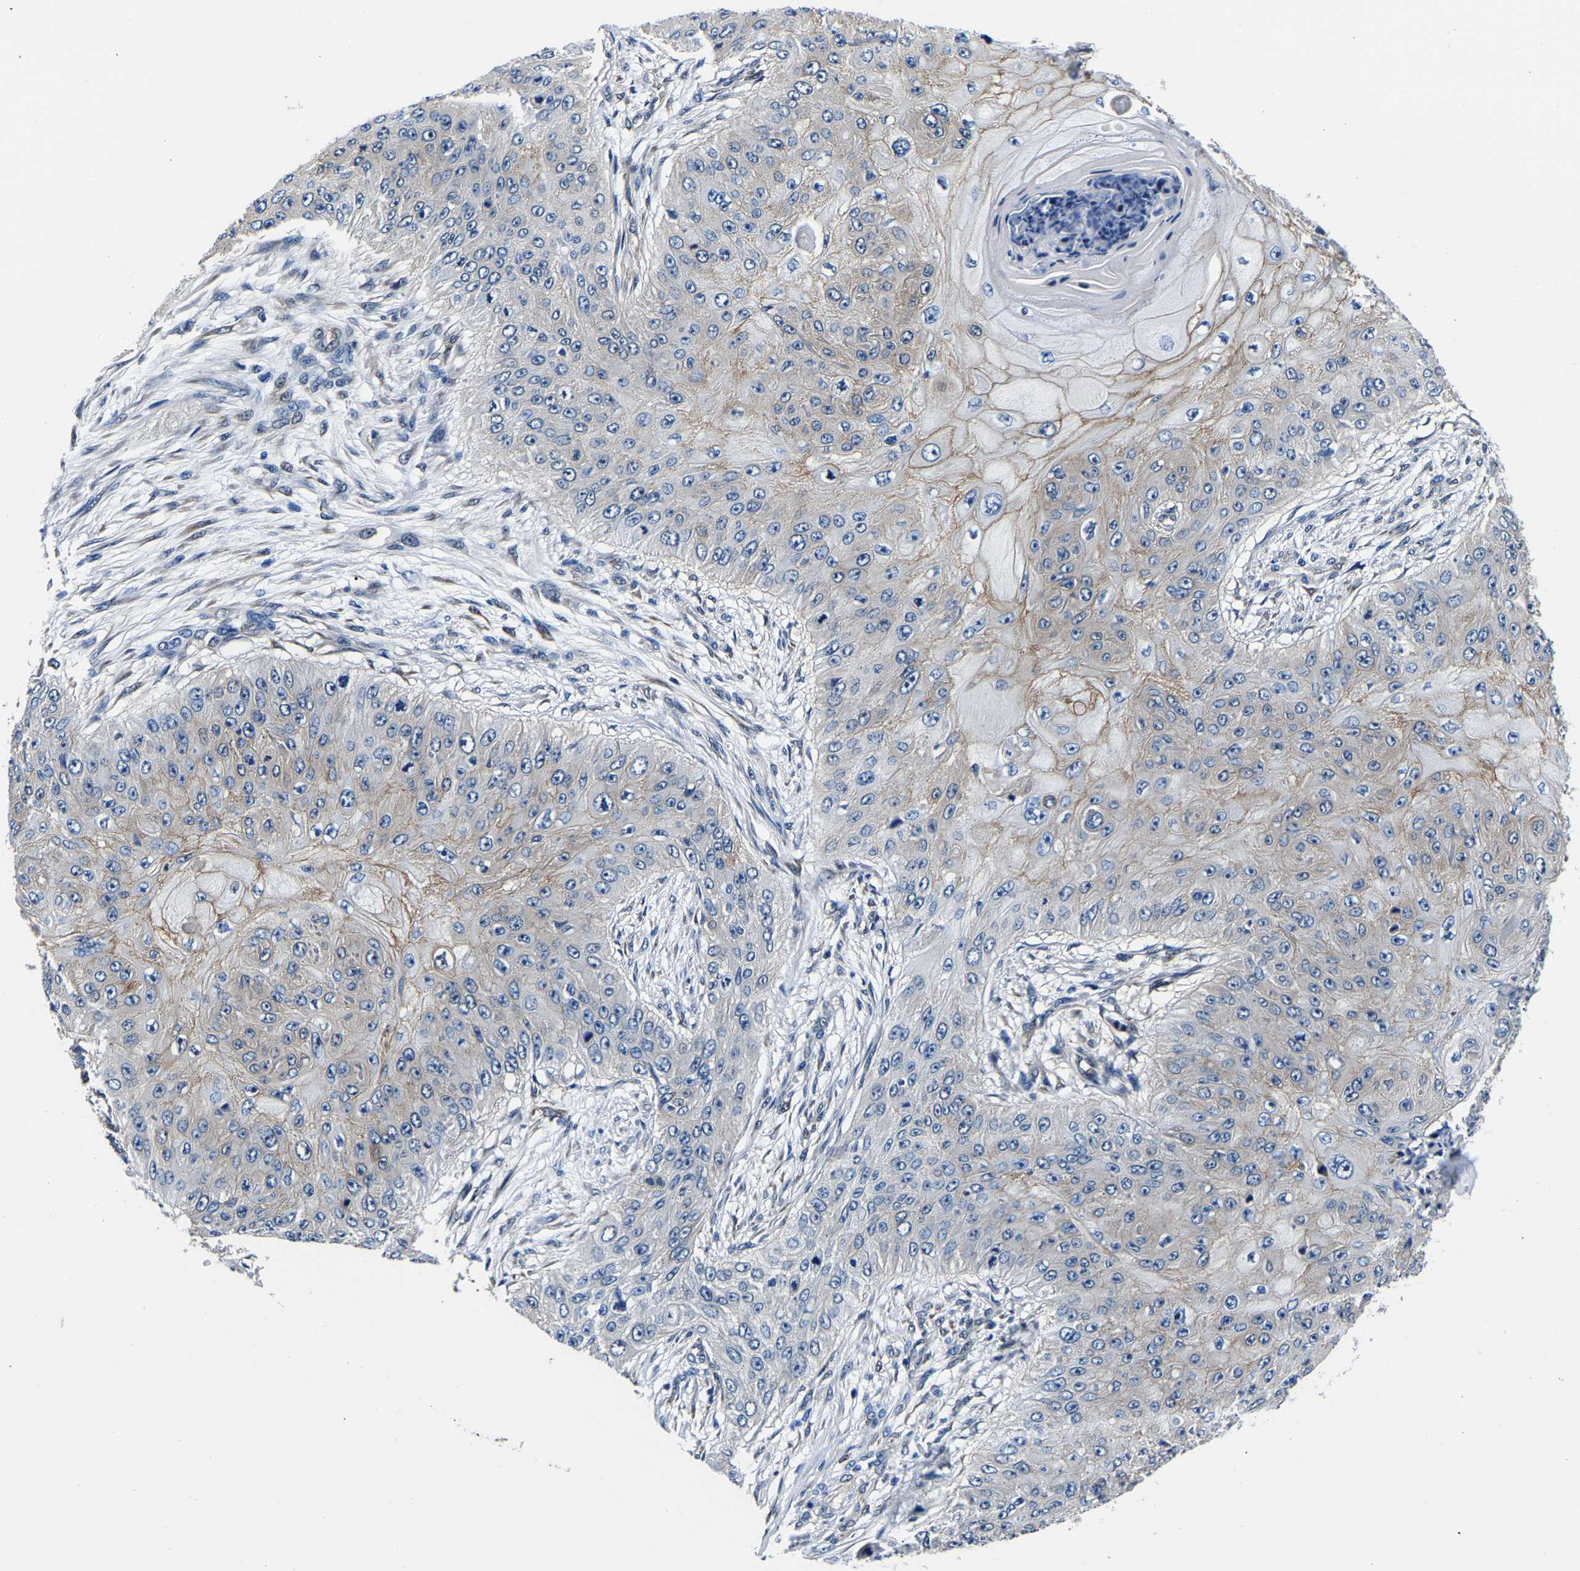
{"staining": {"intensity": "negative", "quantity": "none", "location": "none"}, "tissue": "skin cancer", "cell_type": "Tumor cells", "image_type": "cancer", "snomed": [{"axis": "morphology", "description": "Squamous cell carcinoma, NOS"}, {"axis": "topography", "description": "Skin"}], "caption": "This micrograph is of skin cancer (squamous cell carcinoma) stained with immunohistochemistry (IHC) to label a protein in brown with the nuclei are counter-stained blue. There is no expression in tumor cells.", "gene": "S100A13", "patient": {"sex": "female", "age": 80}}